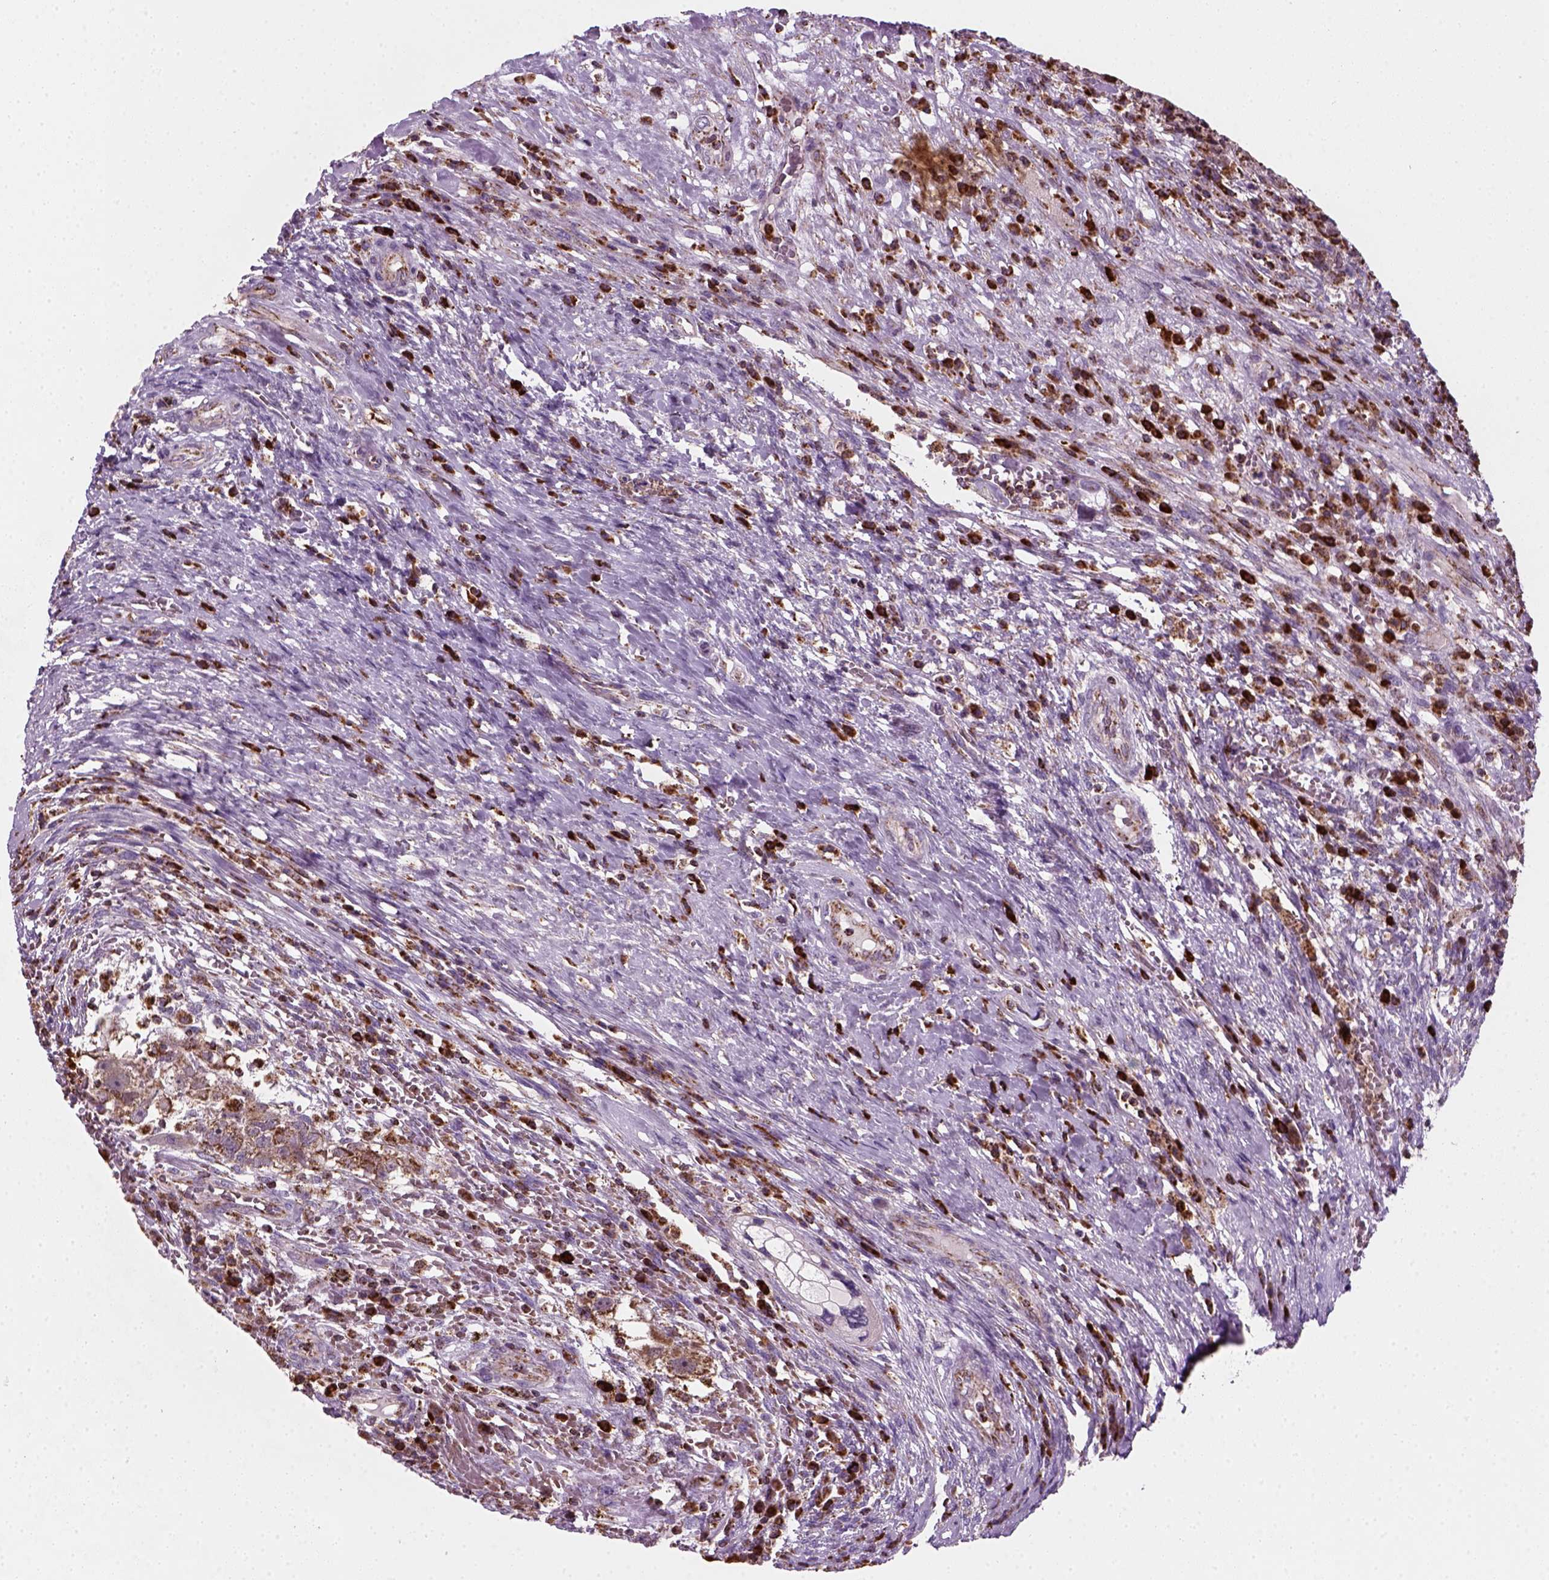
{"staining": {"intensity": "moderate", "quantity": ">75%", "location": "cytoplasmic/membranous"}, "tissue": "testis cancer", "cell_type": "Tumor cells", "image_type": "cancer", "snomed": [{"axis": "morphology", "description": "Carcinoma, Embryonal, NOS"}, {"axis": "topography", "description": "Testis"}], "caption": "Immunohistochemistry (DAB (3,3'-diaminobenzidine)) staining of testis embryonal carcinoma displays moderate cytoplasmic/membranous protein expression in approximately >75% of tumor cells.", "gene": "NUDT16L1", "patient": {"sex": "male", "age": 26}}